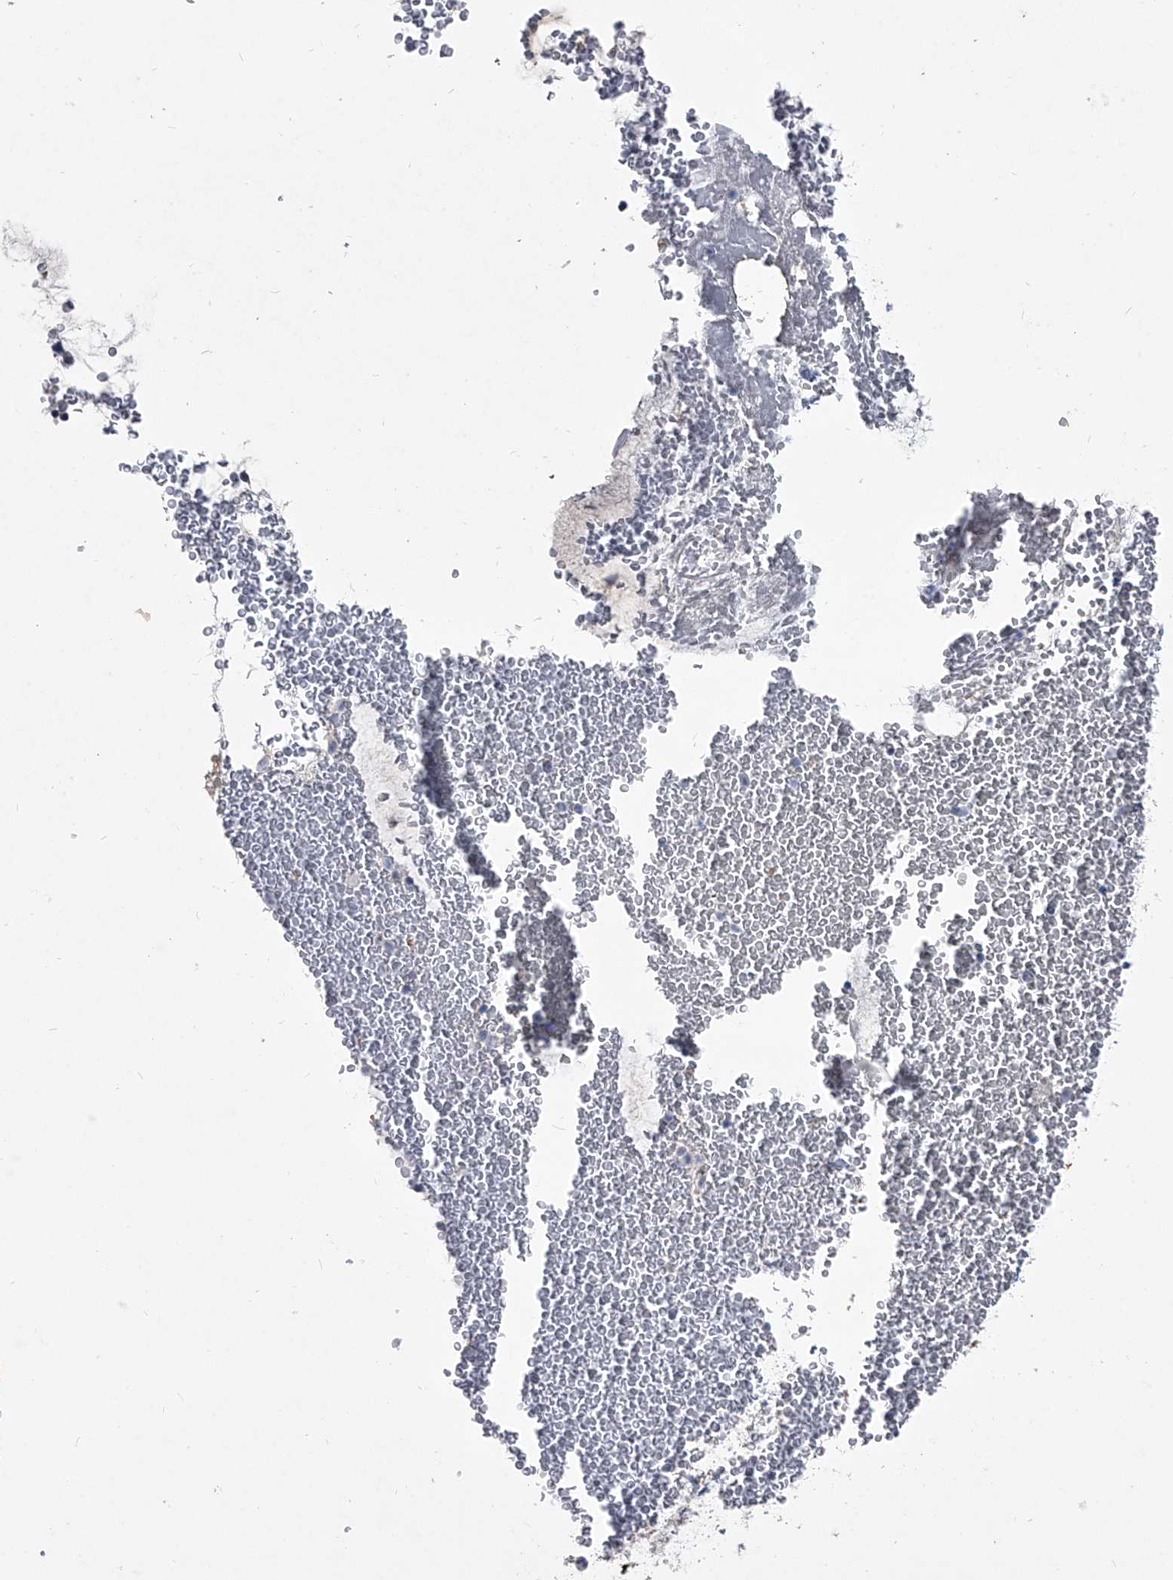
{"staining": {"intensity": "strong", "quantity": "<25%", "location": "cytoplasmic/membranous"}, "tissue": "bronchus", "cell_type": "Respiratory epithelial cells", "image_type": "normal", "snomed": [{"axis": "morphology", "description": "Normal tissue, NOS"}, {"axis": "morphology", "description": "Squamous cell carcinoma, NOS"}, {"axis": "topography", "description": "Lymph node"}, {"axis": "topography", "description": "Bronchus"}, {"axis": "topography", "description": "Lung"}], "caption": "This is a photomicrograph of immunohistochemistry staining of normal bronchus, which shows strong staining in the cytoplasmic/membranous of respiratory epithelial cells.", "gene": "BCAS1", "patient": {"sex": "male", "age": 66}}